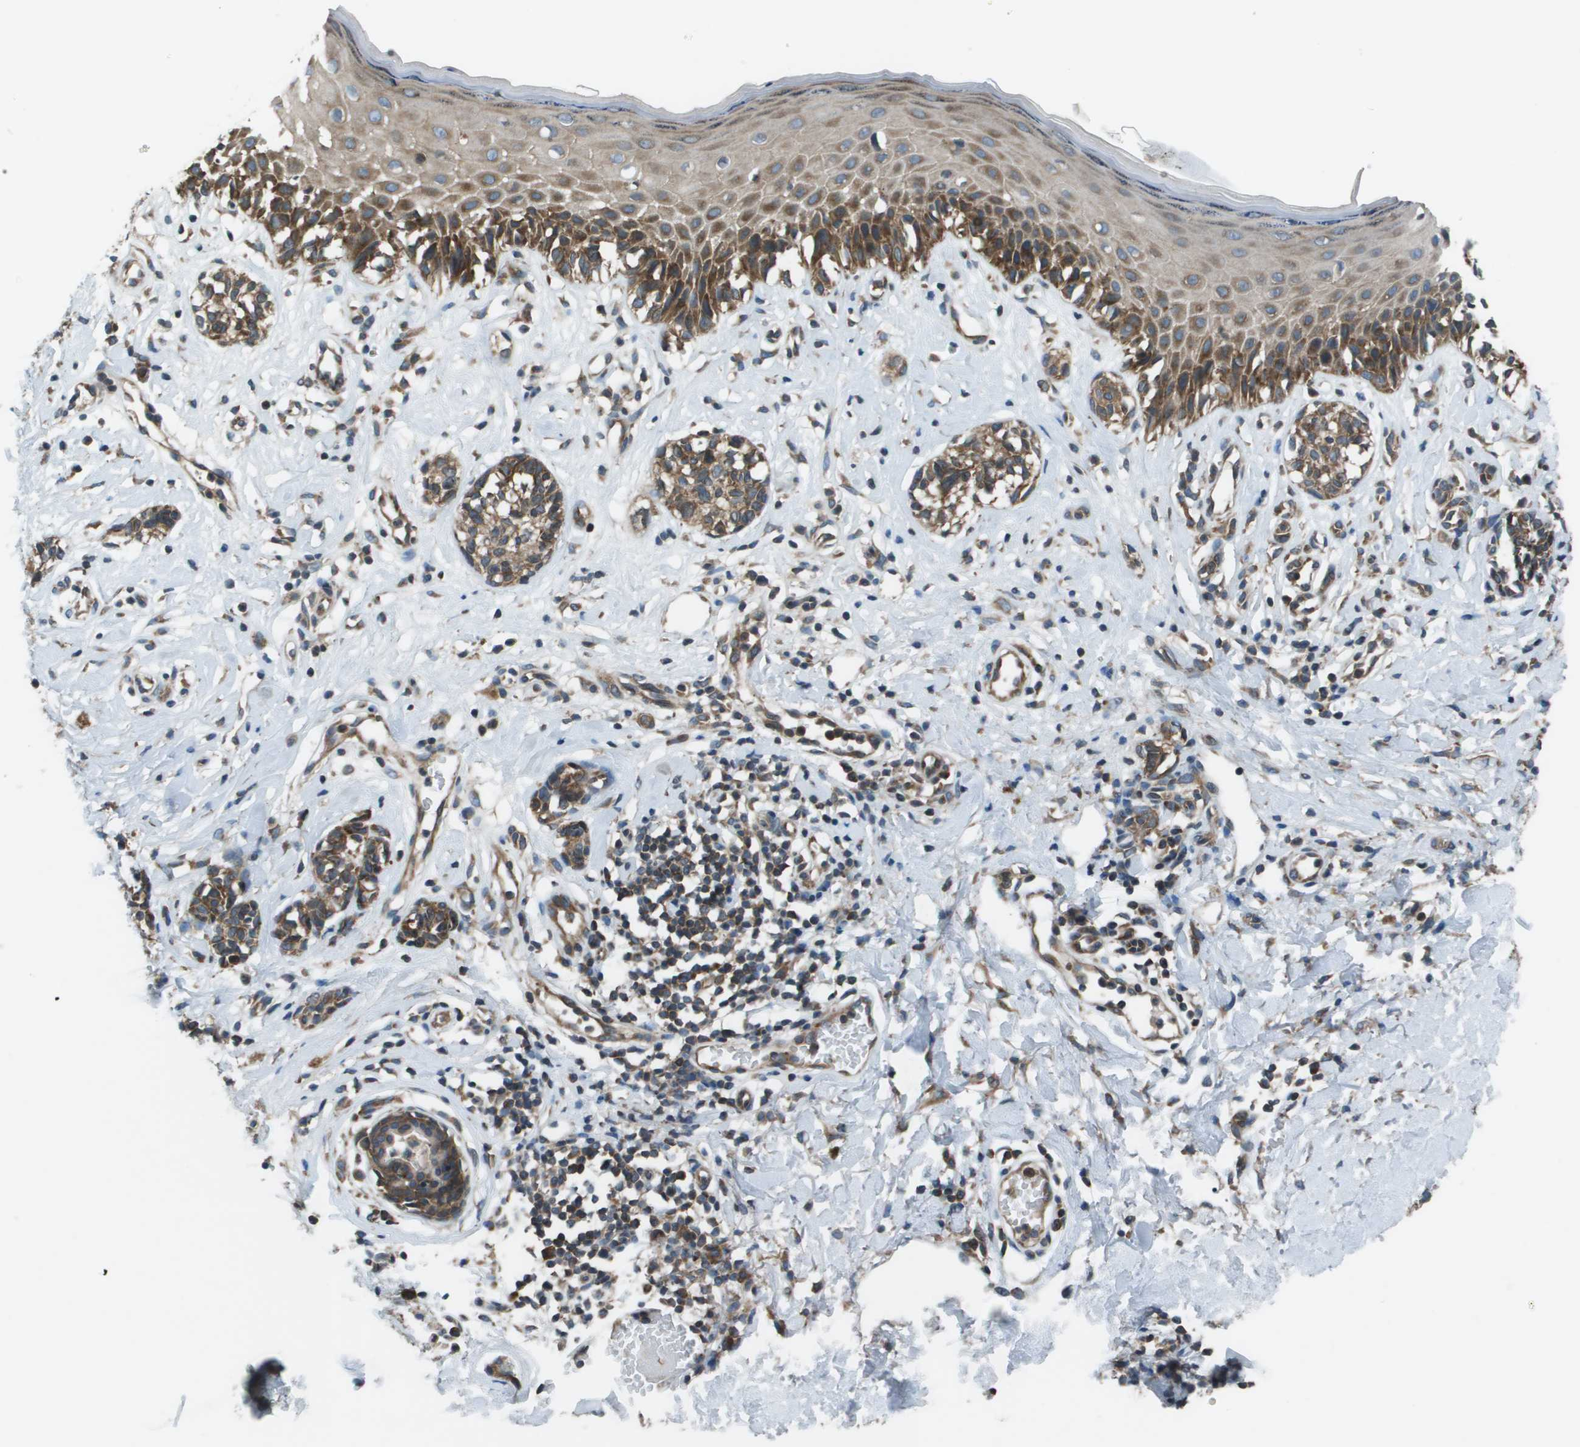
{"staining": {"intensity": "moderate", "quantity": ">75%", "location": "cytoplasmic/membranous"}, "tissue": "melanoma", "cell_type": "Tumor cells", "image_type": "cancer", "snomed": [{"axis": "morphology", "description": "Malignant melanoma, NOS"}, {"axis": "topography", "description": "Skin"}], "caption": "DAB (3,3'-diaminobenzidine) immunohistochemical staining of malignant melanoma shows moderate cytoplasmic/membranous protein expression in about >75% of tumor cells.", "gene": "EIF3B", "patient": {"sex": "male", "age": 64}}